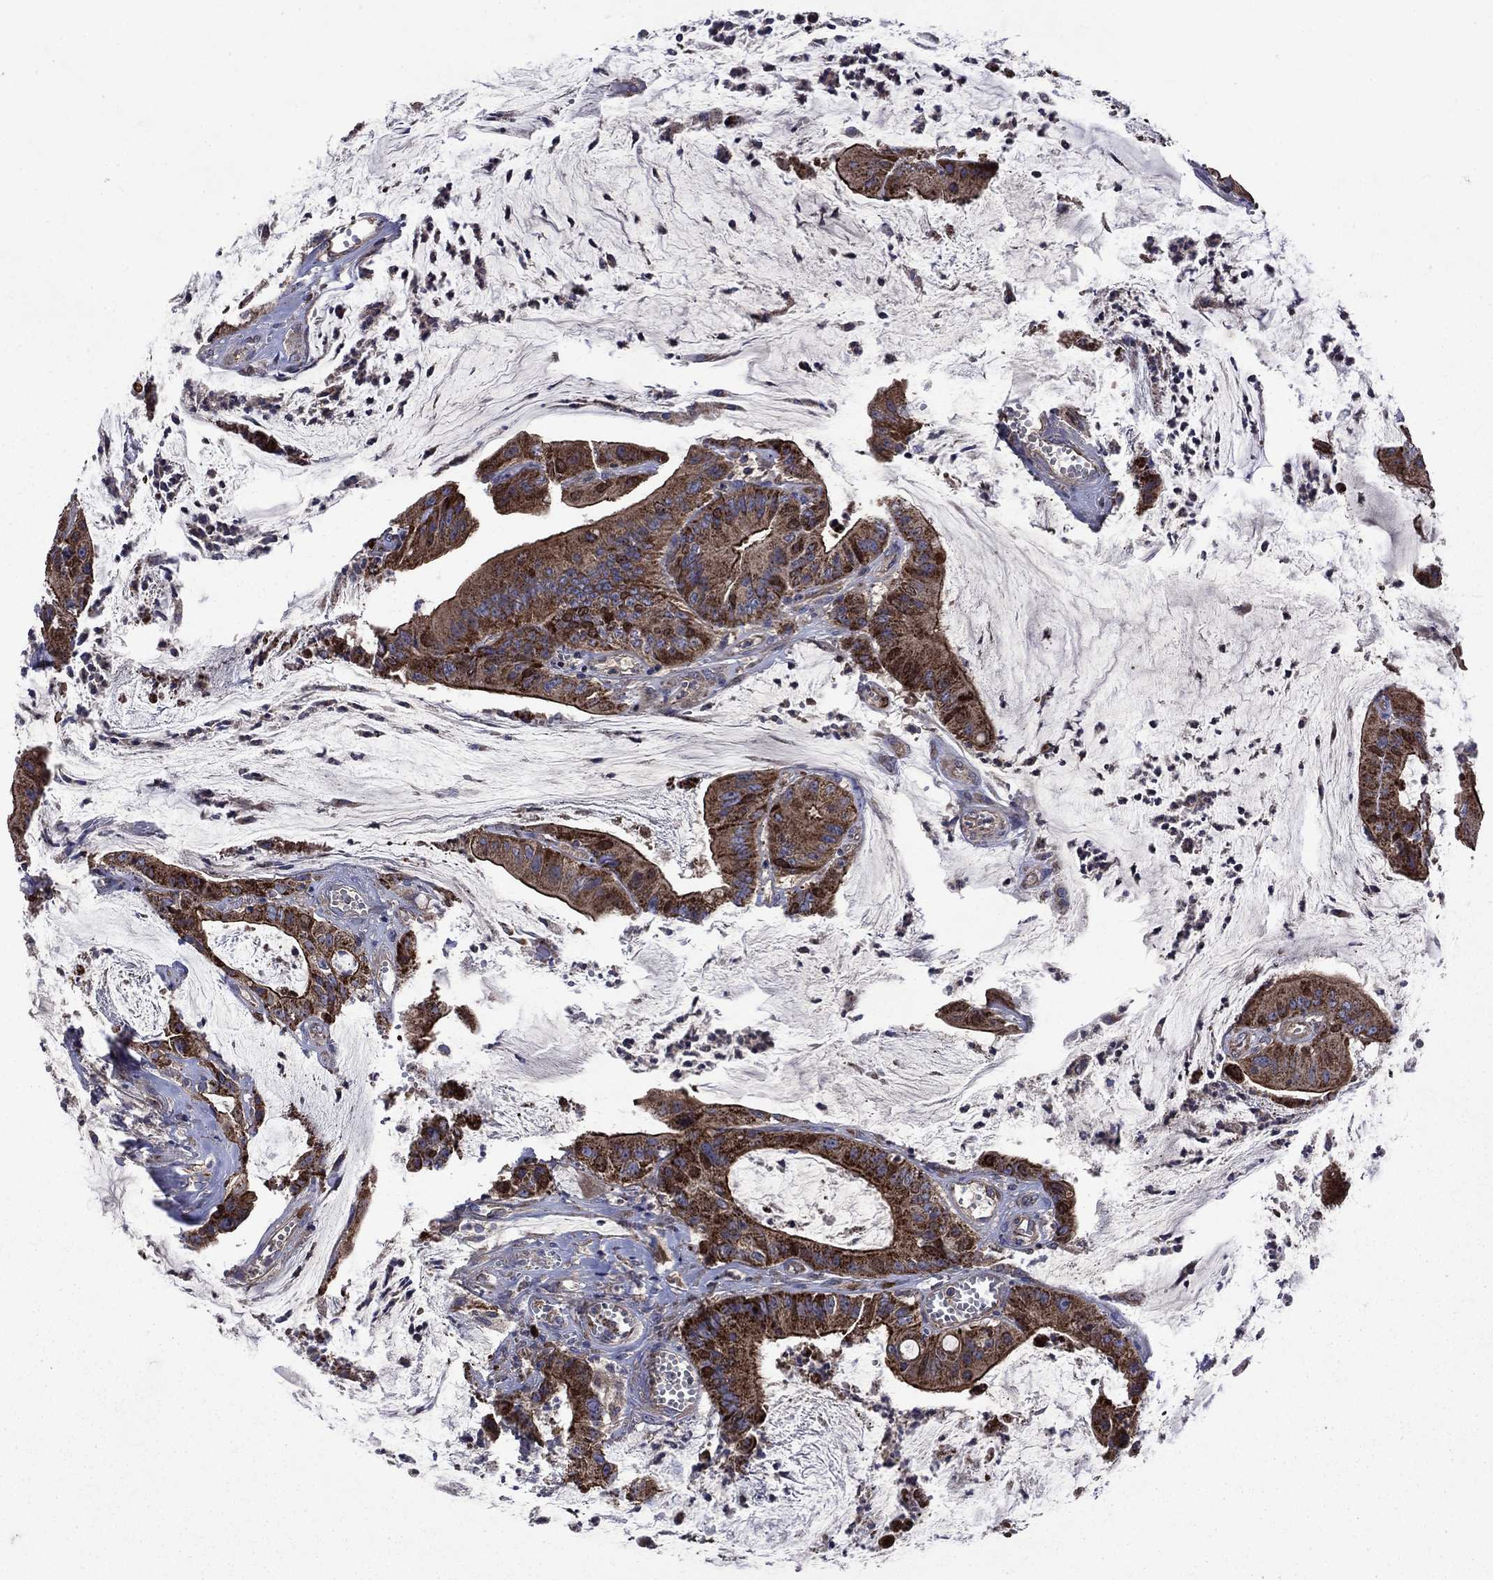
{"staining": {"intensity": "strong", "quantity": ">75%", "location": "cytoplasmic/membranous"}, "tissue": "colorectal cancer", "cell_type": "Tumor cells", "image_type": "cancer", "snomed": [{"axis": "morphology", "description": "Adenocarcinoma, NOS"}, {"axis": "topography", "description": "Colon"}], "caption": "Strong cytoplasmic/membranous staining for a protein is appreciated in approximately >75% of tumor cells of colorectal cancer using IHC.", "gene": "KIF22", "patient": {"sex": "female", "age": 69}}